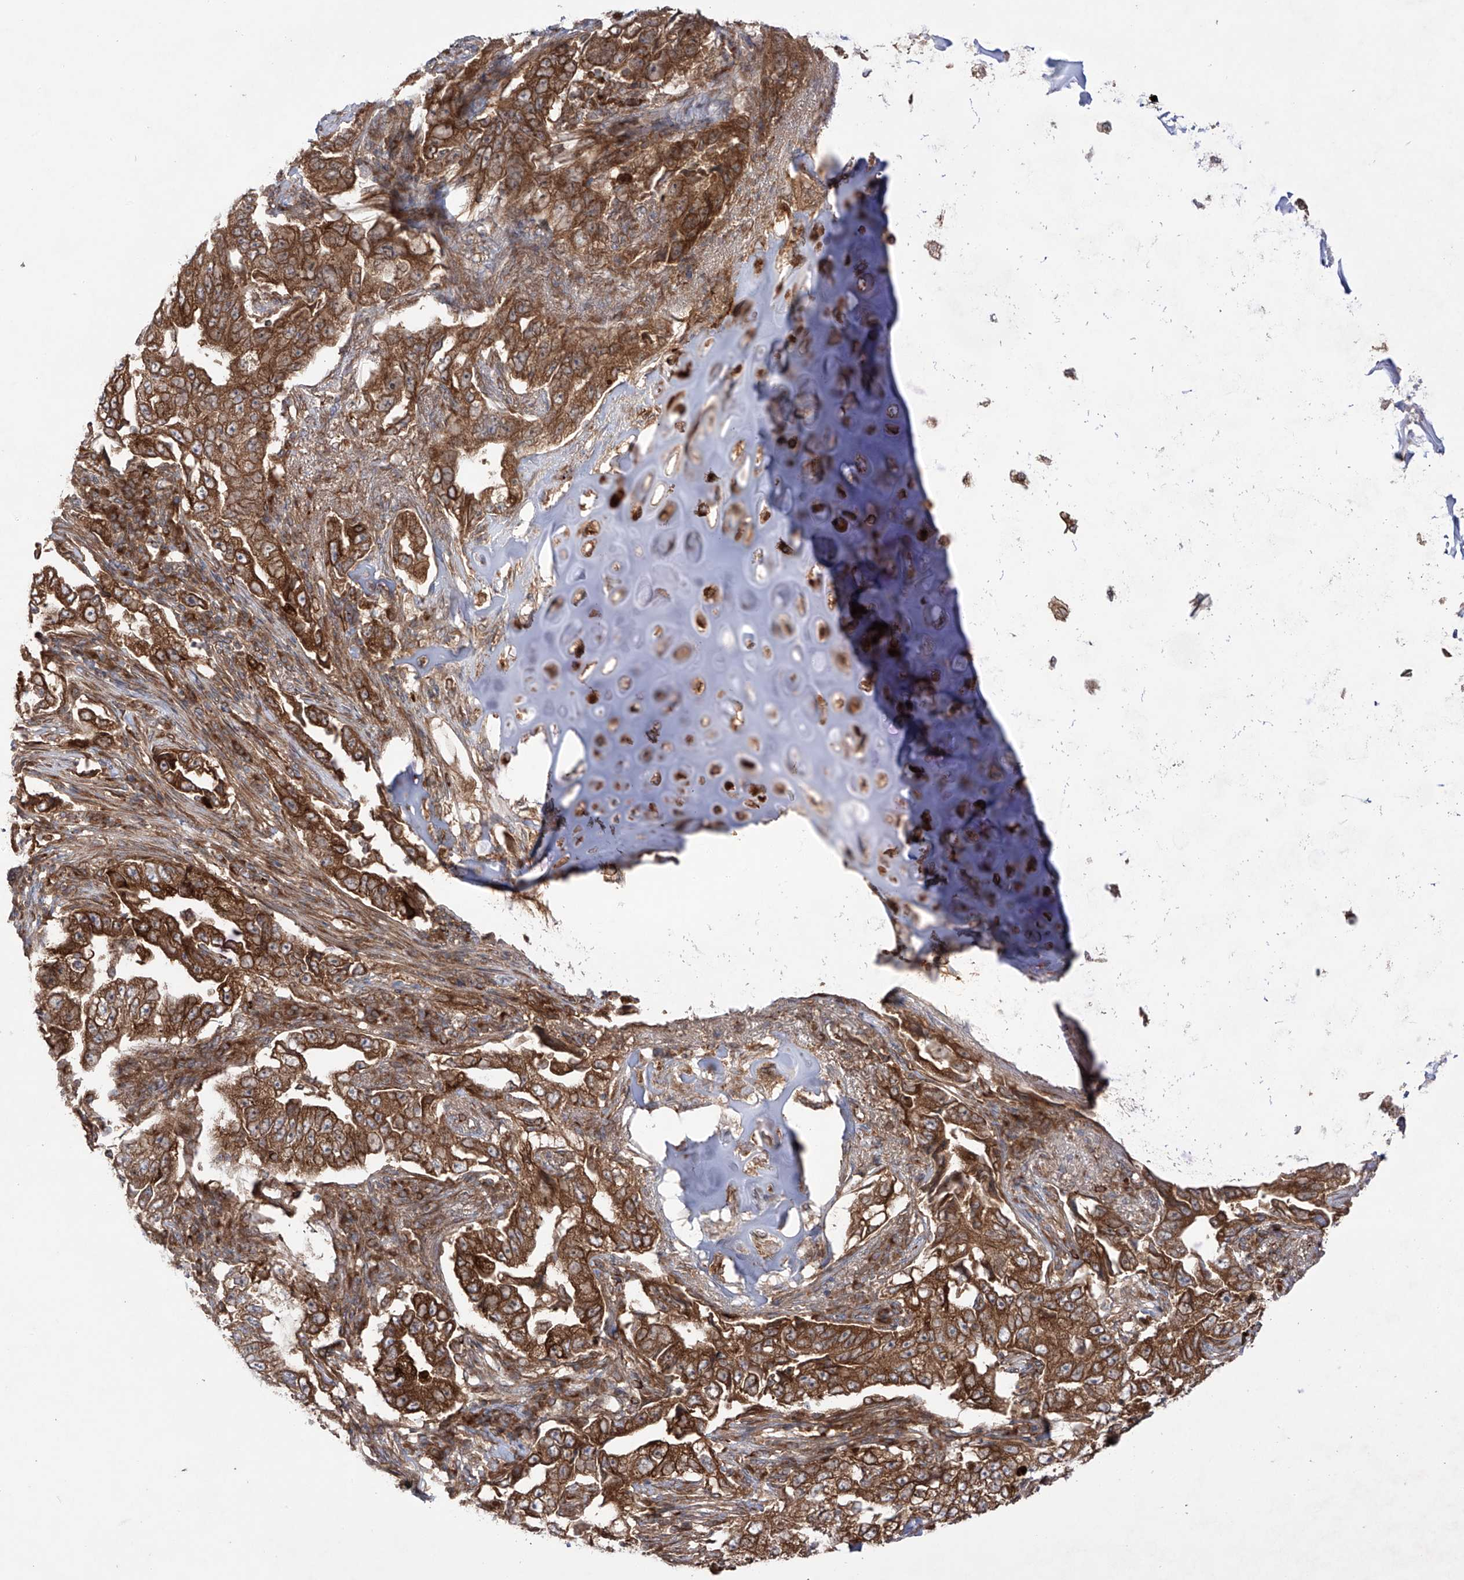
{"staining": {"intensity": "strong", "quantity": ">75%", "location": "cytoplasmic/membranous"}, "tissue": "lung cancer", "cell_type": "Tumor cells", "image_type": "cancer", "snomed": [{"axis": "morphology", "description": "Adenocarcinoma, NOS"}, {"axis": "topography", "description": "Lung"}], "caption": "Immunohistochemical staining of lung cancer (adenocarcinoma) reveals high levels of strong cytoplasmic/membranous protein expression in about >75% of tumor cells.", "gene": "YKT6", "patient": {"sex": "female", "age": 51}}